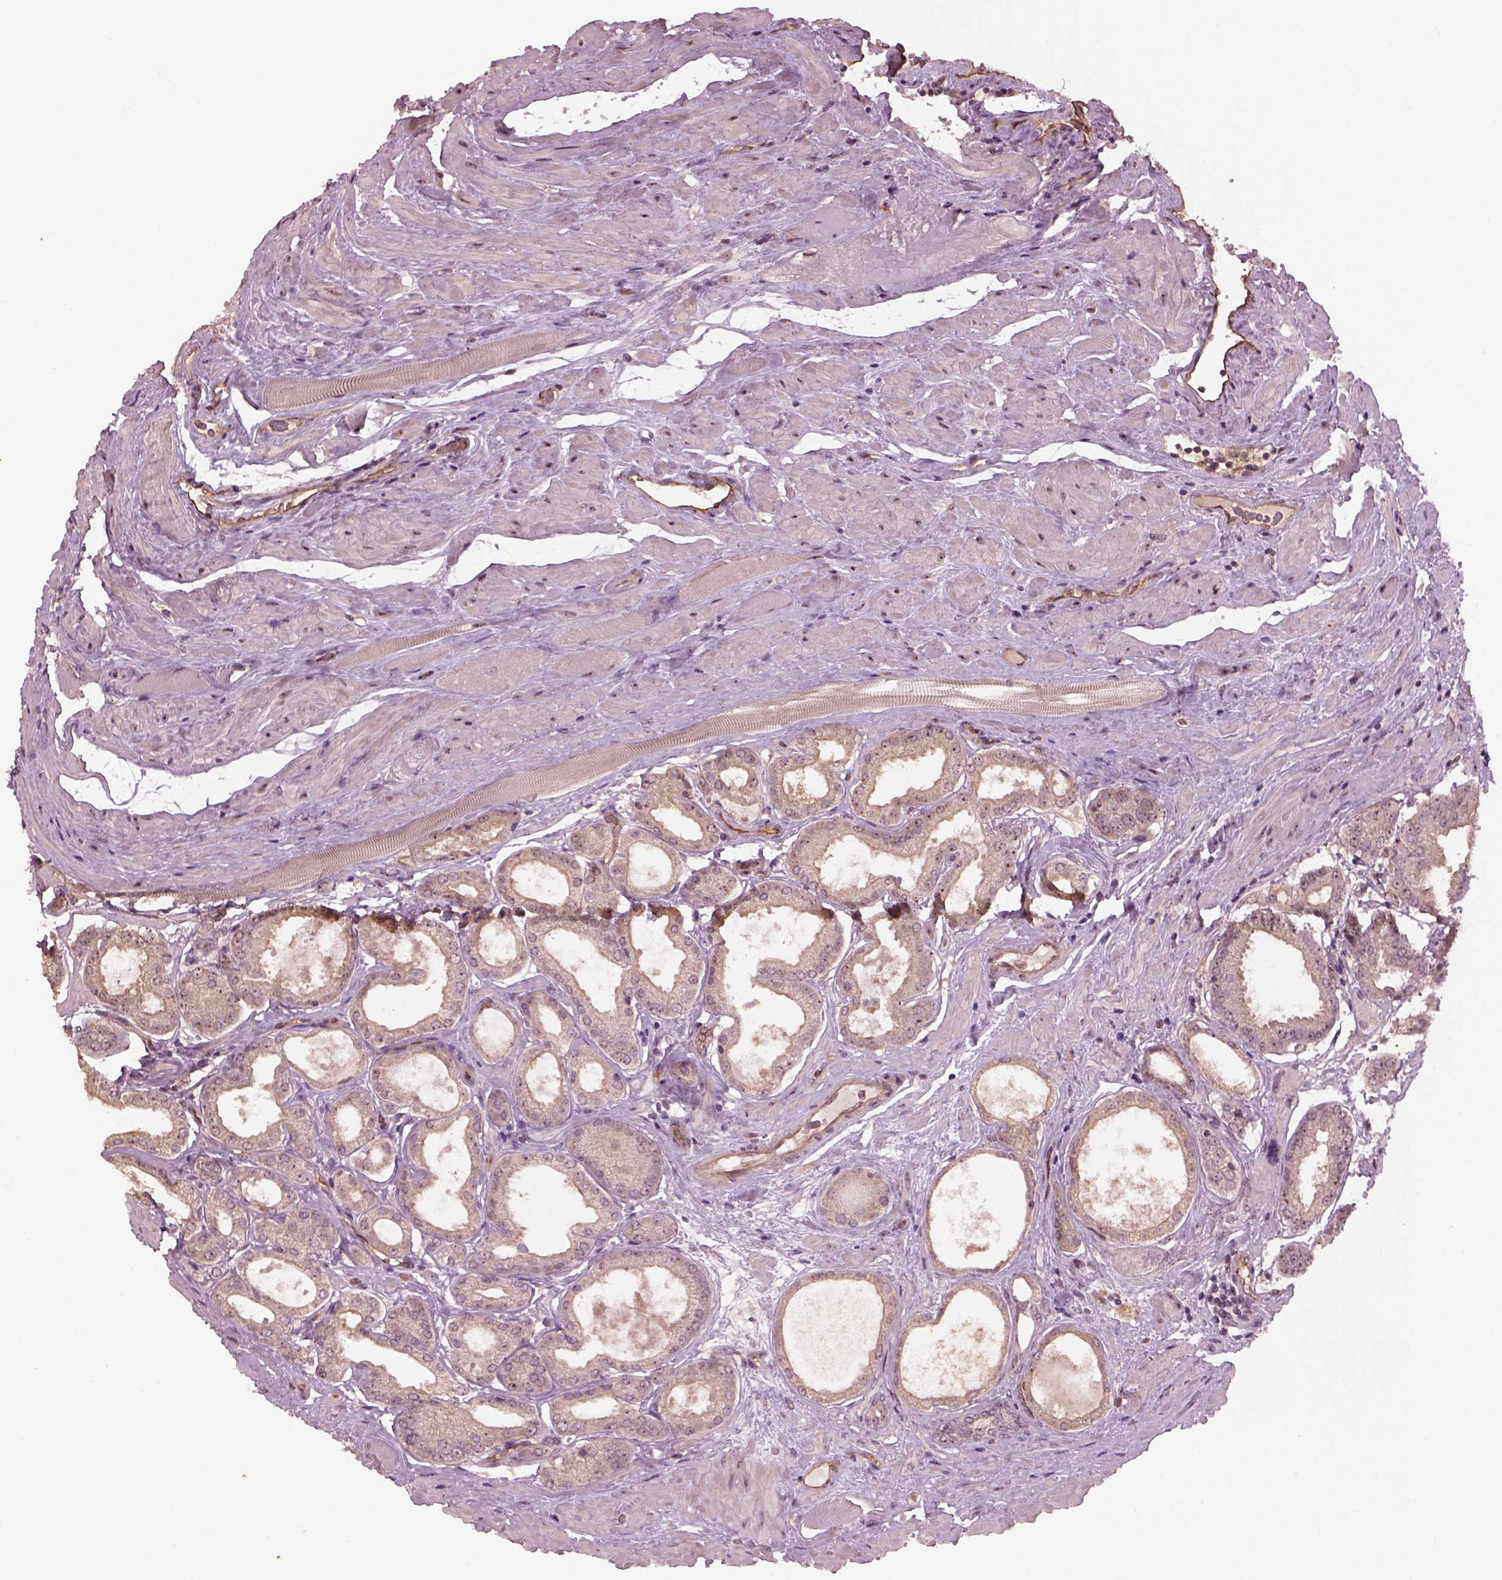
{"staining": {"intensity": "moderate", "quantity": "<25%", "location": "nuclear"}, "tissue": "prostate cancer", "cell_type": "Tumor cells", "image_type": "cancer", "snomed": [{"axis": "morphology", "description": "Adenocarcinoma, NOS"}, {"axis": "topography", "description": "Prostate"}], "caption": "There is low levels of moderate nuclear staining in tumor cells of prostate cancer (adenocarcinoma), as demonstrated by immunohistochemical staining (brown color).", "gene": "GNRH1", "patient": {"sex": "male", "age": 63}}